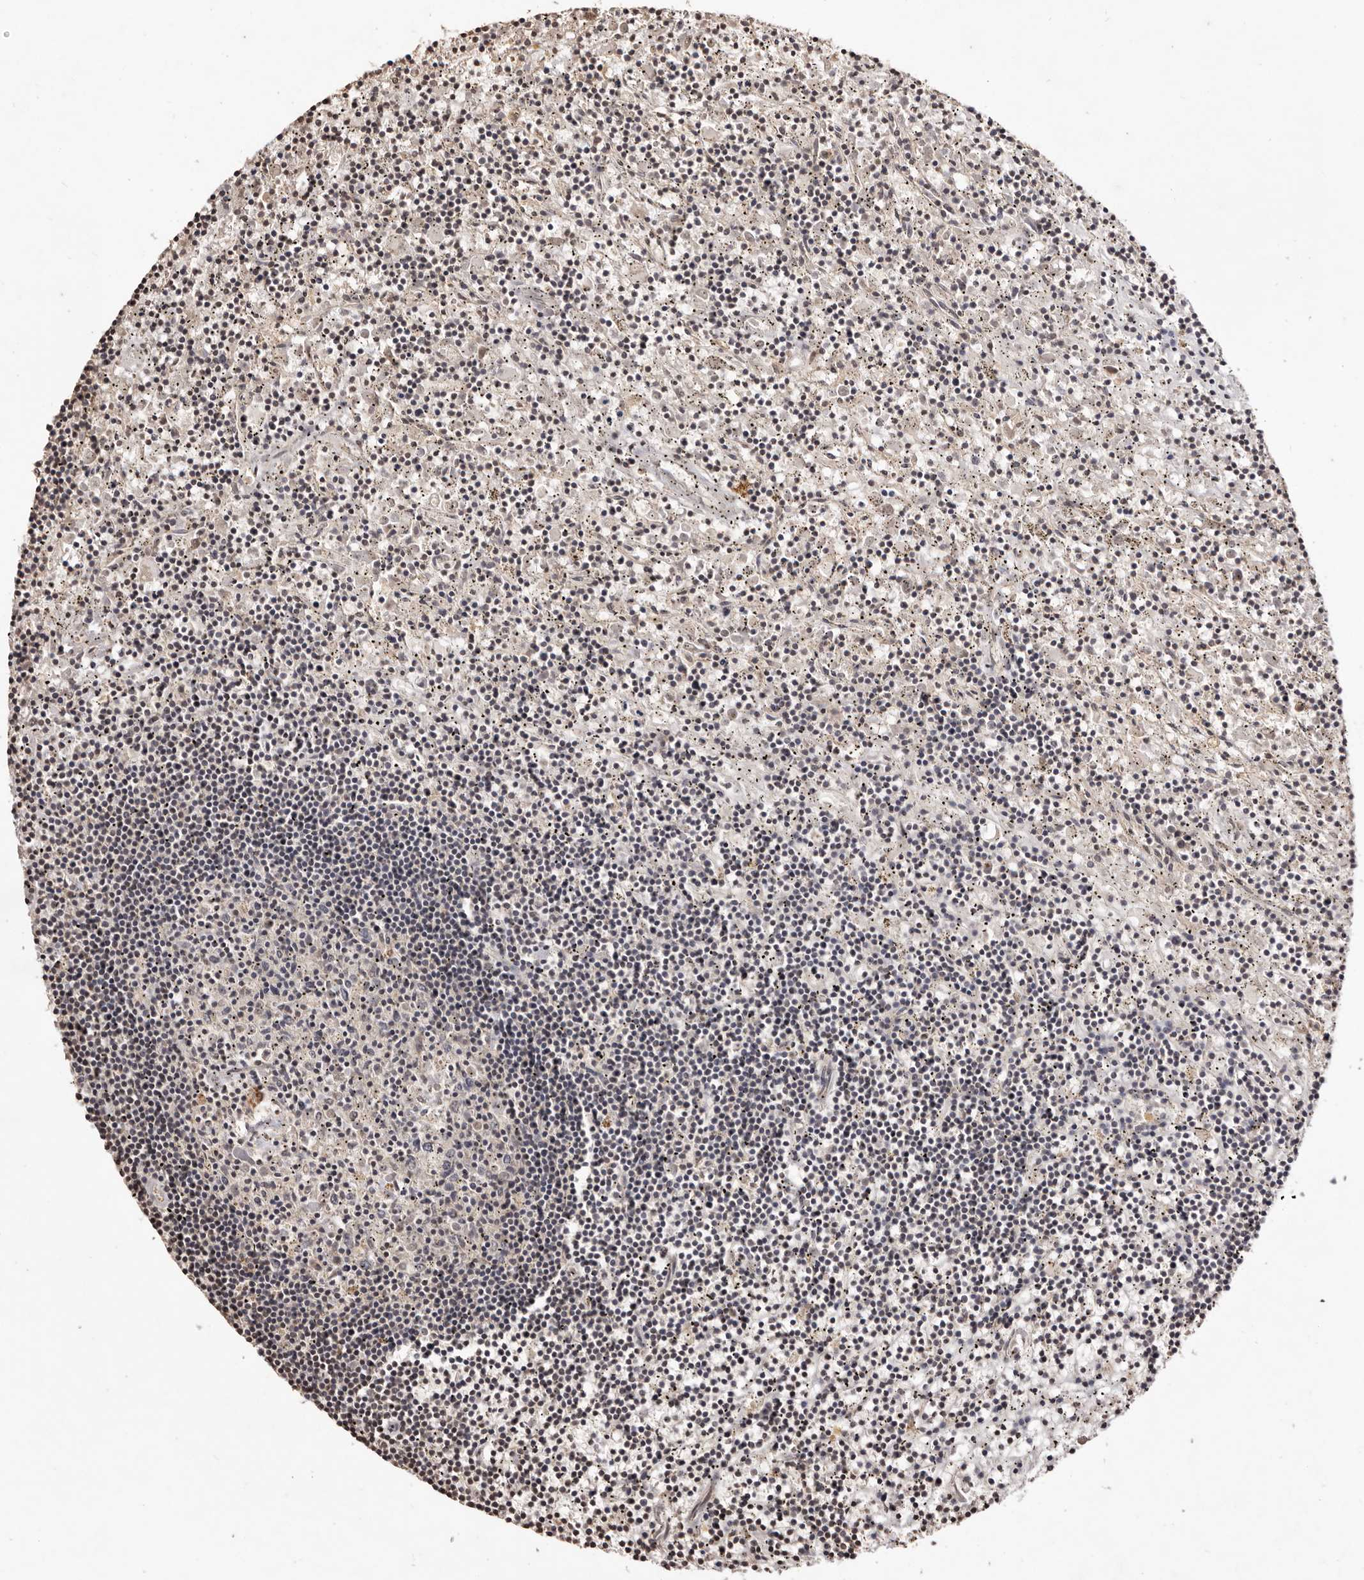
{"staining": {"intensity": "negative", "quantity": "none", "location": "none"}, "tissue": "lymphoma", "cell_type": "Tumor cells", "image_type": "cancer", "snomed": [{"axis": "morphology", "description": "Malignant lymphoma, non-Hodgkin's type, Low grade"}, {"axis": "topography", "description": "Spleen"}], "caption": "Protein analysis of lymphoma demonstrates no significant staining in tumor cells. (DAB (3,3'-diaminobenzidine) immunohistochemistry (IHC) visualized using brightfield microscopy, high magnification).", "gene": "NOTCH1", "patient": {"sex": "male", "age": 76}}